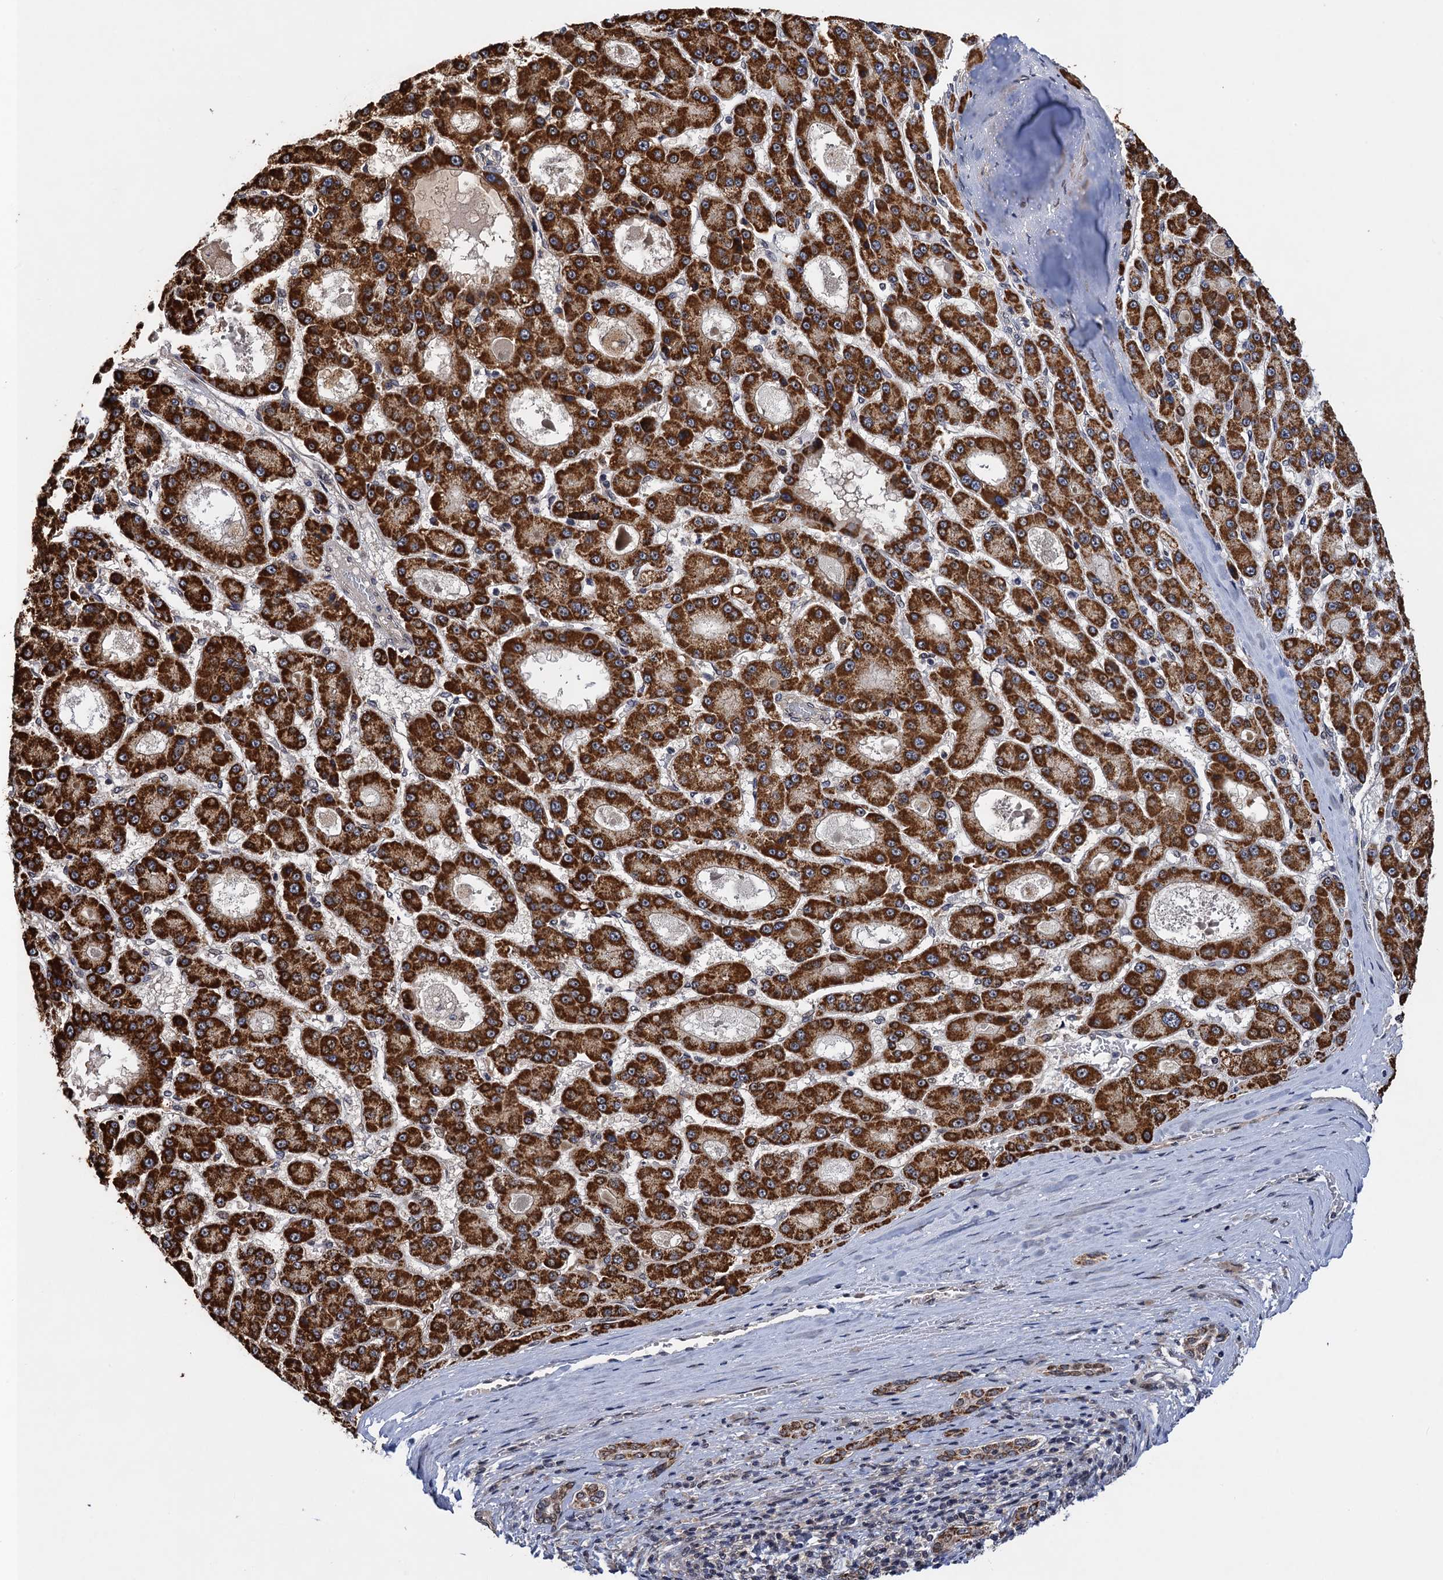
{"staining": {"intensity": "strong", "quantity": ">75%", "location": "cytoplasmic/membranous"}, "tissue": "liver cancer", "cell_type": "Tumor cells", "image_type": "cancer", "snomed": [{"axis": "morphology", "description": "Carcinoma, Hepatocellular, NOS"}, {"axis": "topography", "description": "Liver"}], "caption": "A brown stain highlights strong cytoplasmic/membranous expression of a protein in liver cancer tumor cells. The staining is performed using DAB brown chromogen to label protein expression. The nuclei are counter-stained blue using hematoxylin.", "gene": "ZAR1L", "patient": {"sex": "male", "age": 70}}